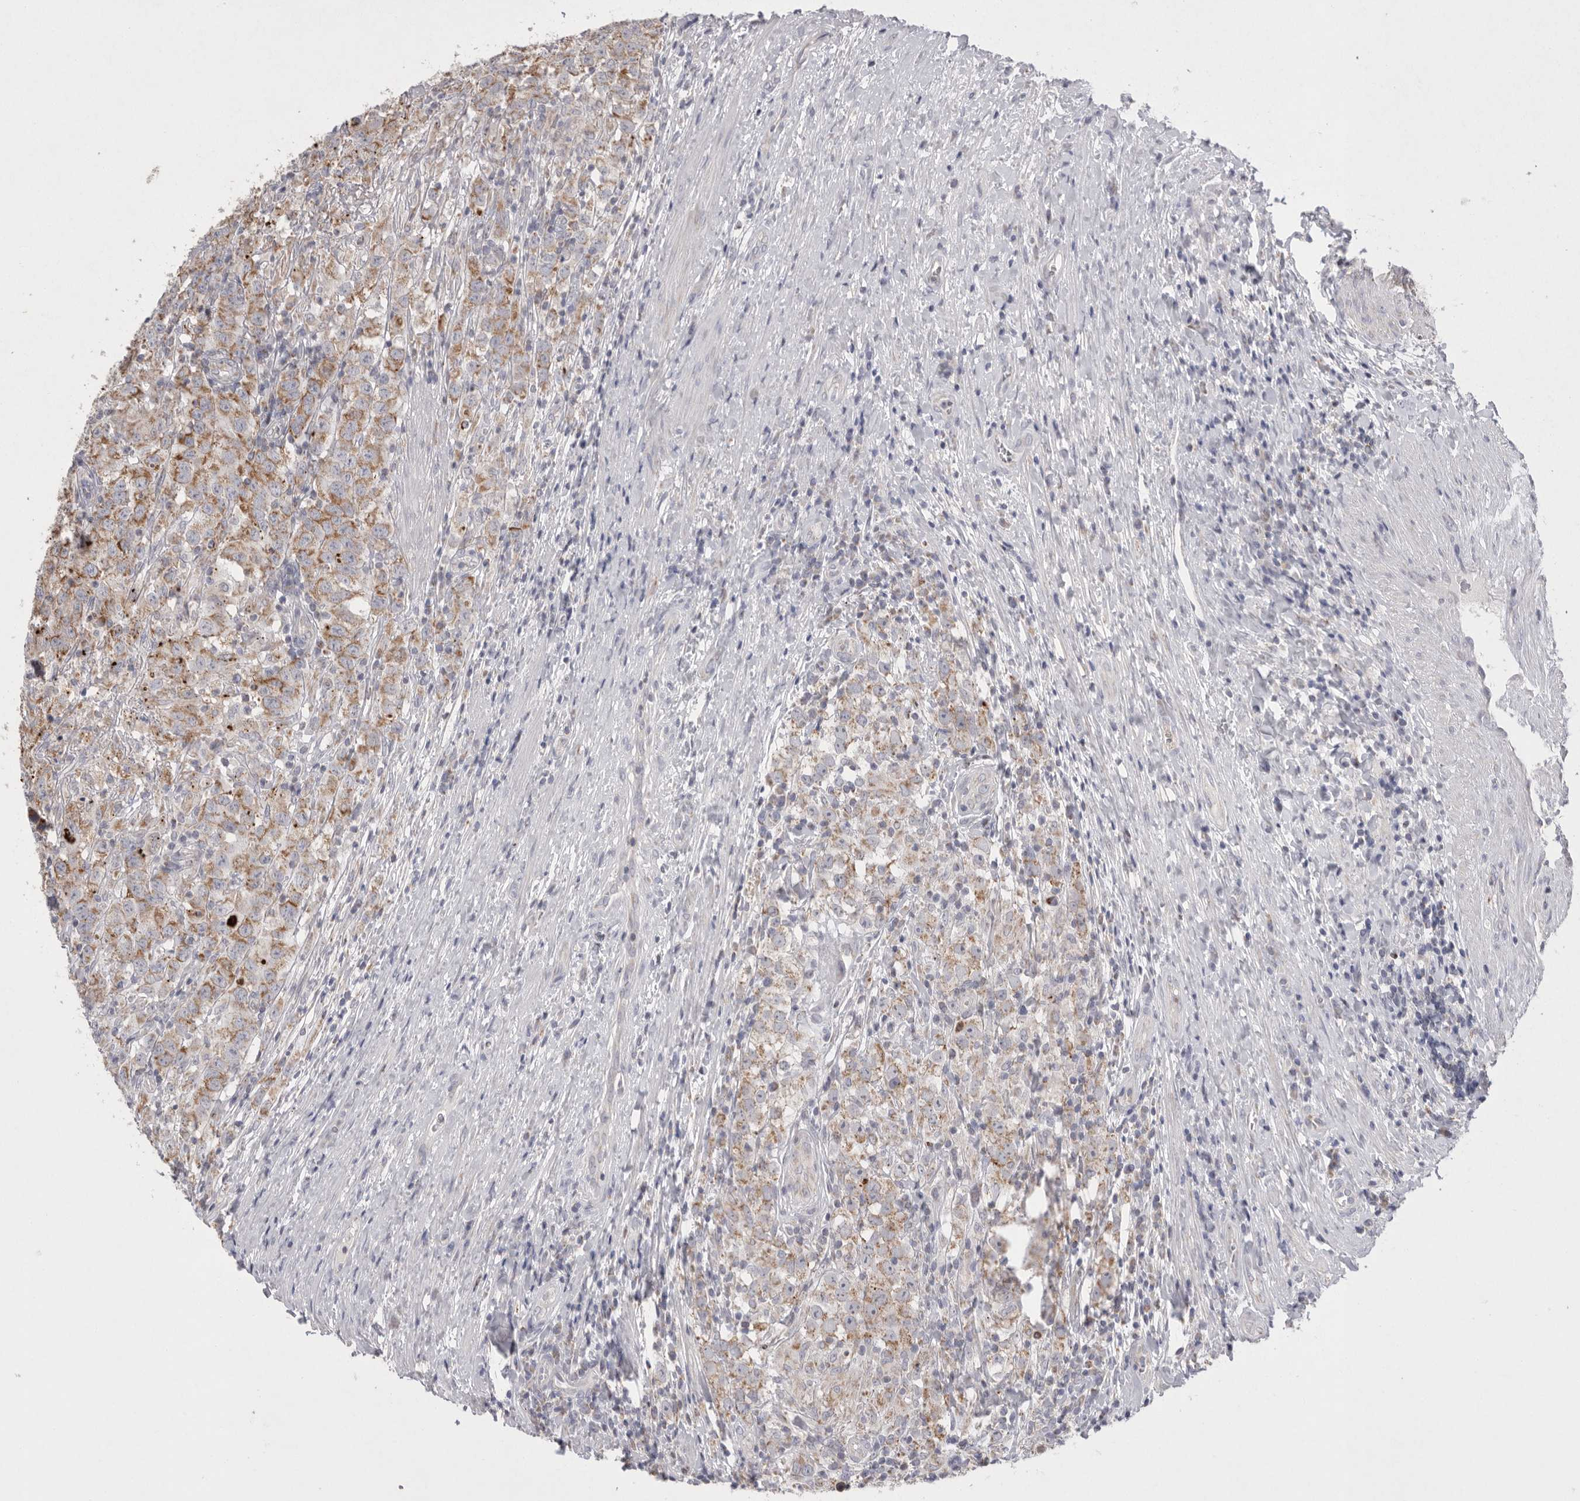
{"staining": {"intensity": "moderate", "quantity": ">75%", "location": "cytoplasmic/membranous"}, "tissue": "testis cancer", "cell_type": "Tumor cells", "image_type": "cancer", "snomed": [{"axis": "morphology", "description": "Seminoma, NOS"}, {"axis": "morphology", "description": "Carcinoma, Embryonal, NOS"}, {"axis": "topography", "description": "Testis"}], "caption": "Testis cancer (seminoma) stained with a protein marker shows moderate staining in tumor cells.", "gene": "VDAC3", "patient": {"sex": "male", "age": 43}}